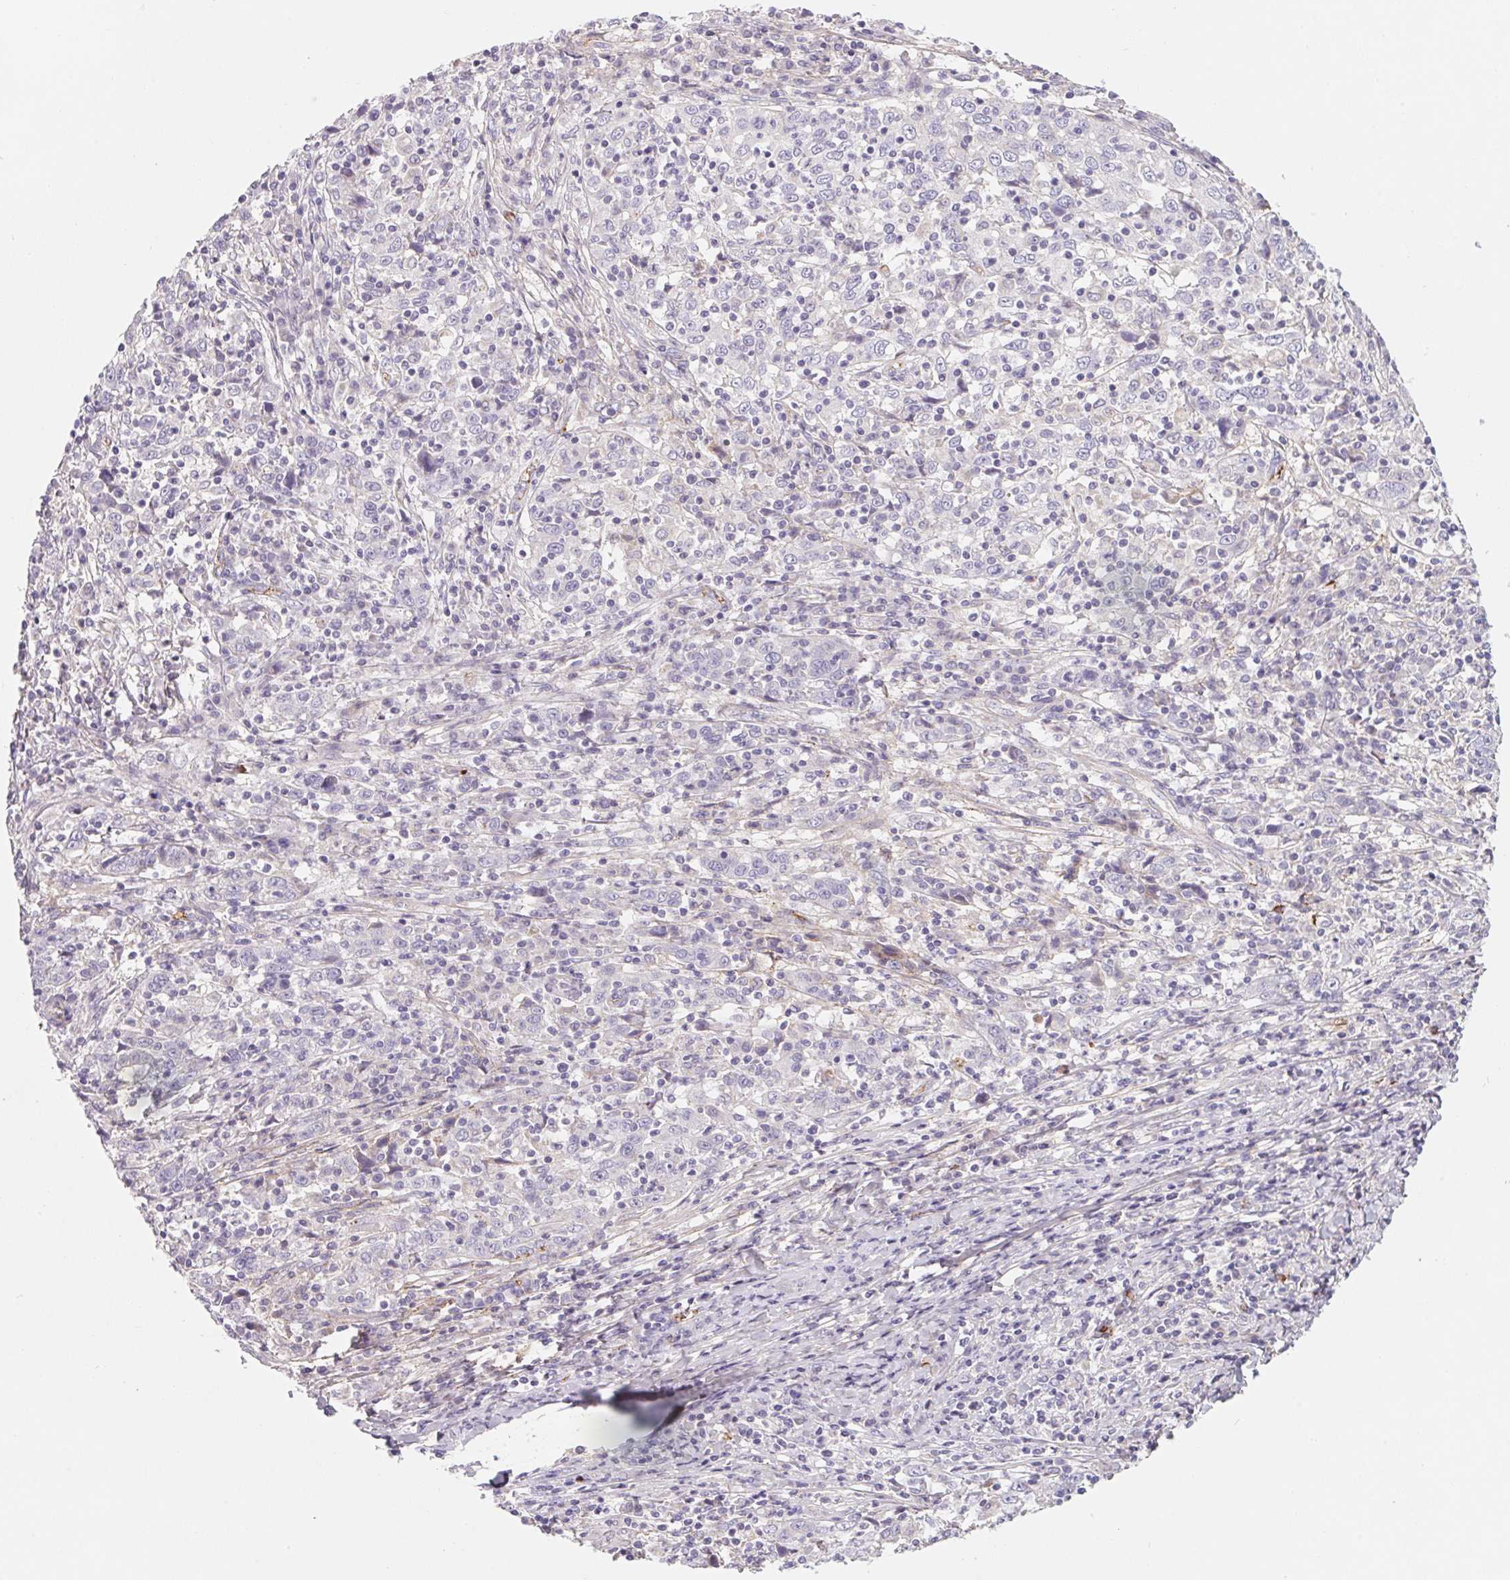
{"staining": {"intensity": "negative", "quantity": "none", "location": "none"}, "tissue": "cervical cancer", "cell_type": "Tumor cells", "image_type": "cancer", "snomed": [{"axis": "morphology", "description": "Squamous cell carcinoma, NOS"}, {"axis": "topography", "description": "Cervix"}], "caption": "Human cervical cancer stained for a protein using immunohistochemistry (IHC) displays no positivity in tumor cells.", "gene": "LPA", "patient": {"sex": "female", "age": 46}}